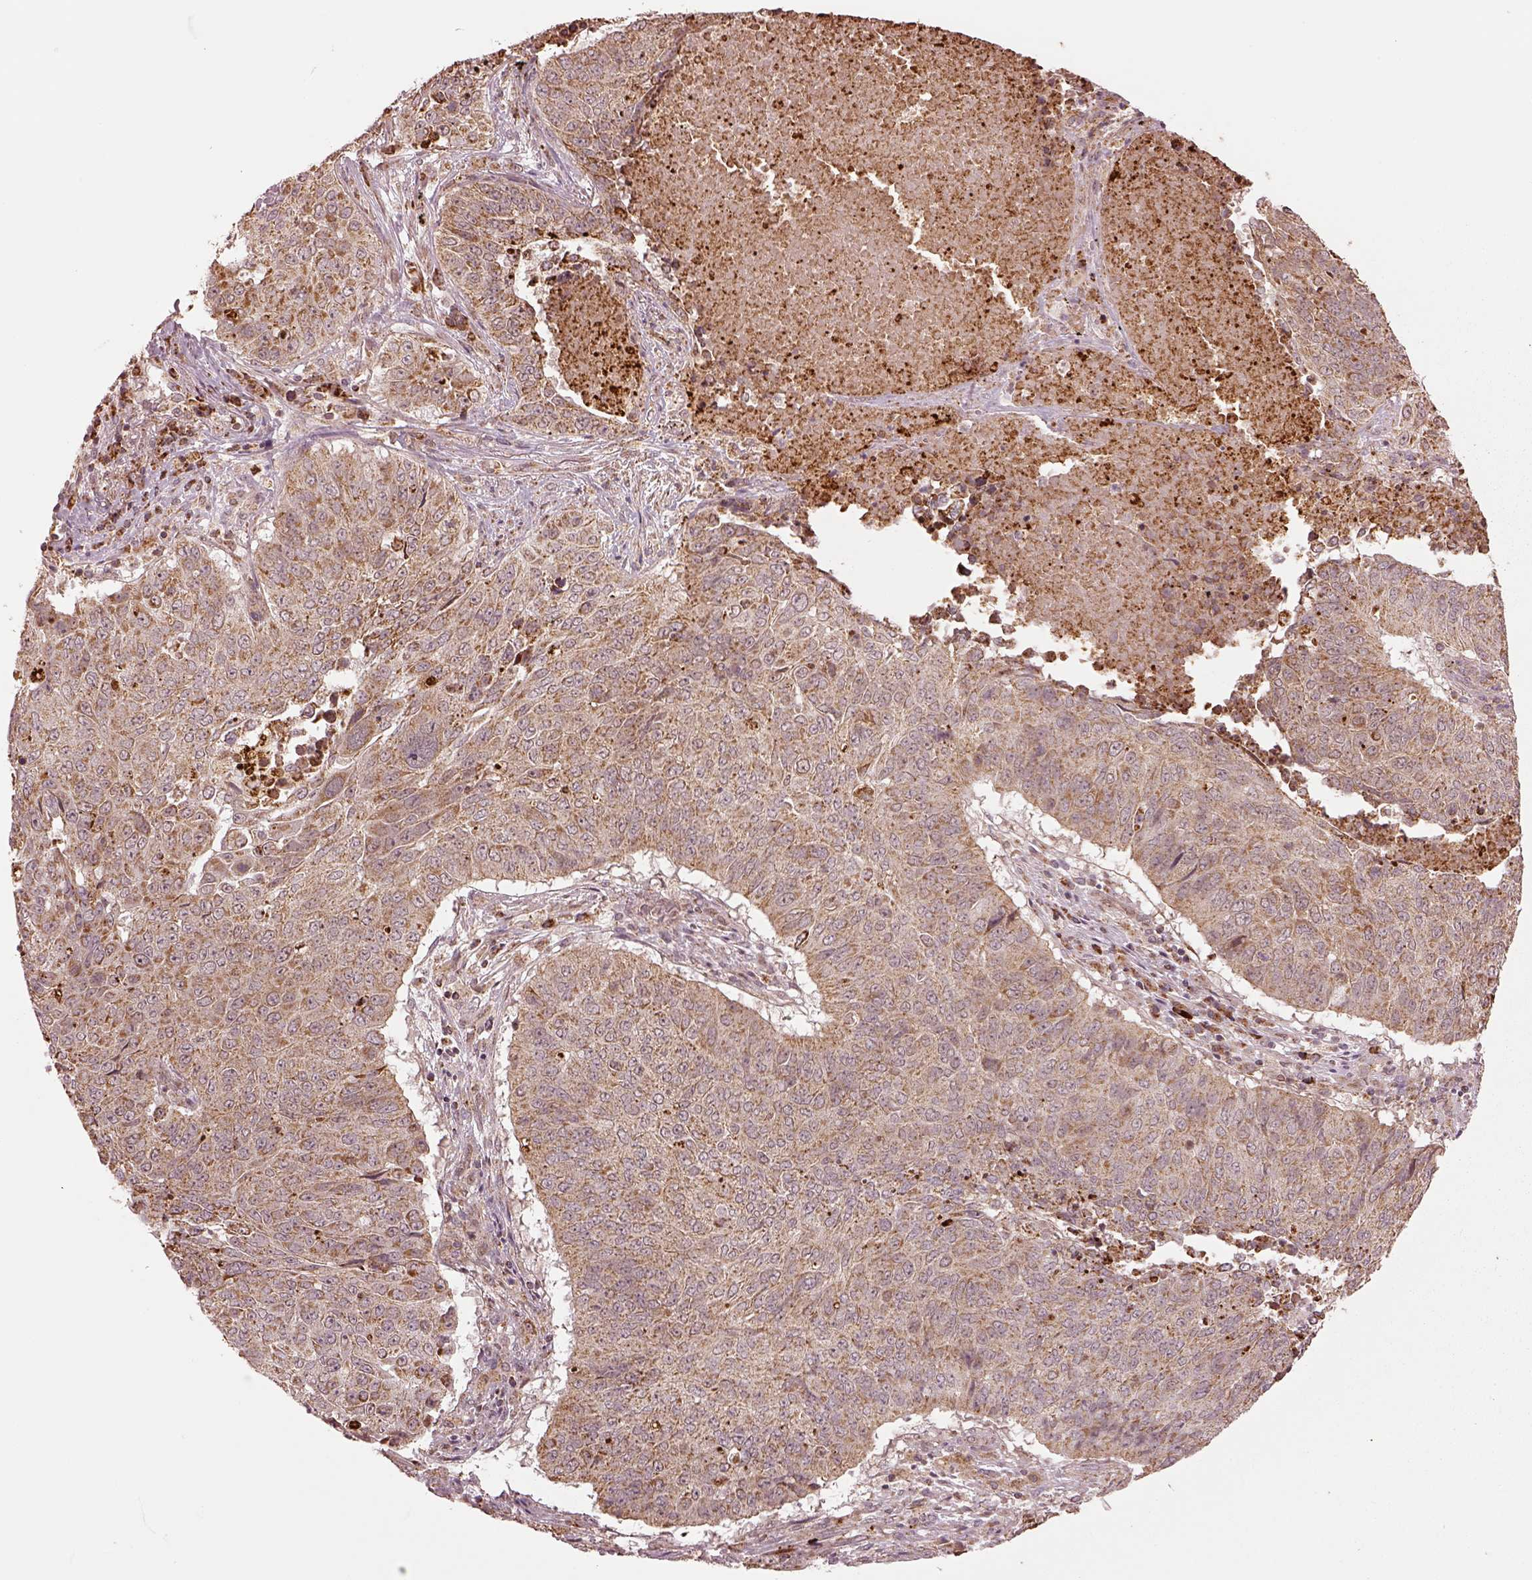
{"staining": {"intensity": "moderate", "quantity": "25%-75%", "location": "cytoplasmic/membranous"}, "tissue": "lung cancer", "cell_type": "Tumor cells", "image_type": "cancer", "snomed": [{"axis": "morphology", "description": "Normal tissue, NOS"}, {"axis": "morphology", "description": "Squamous cell carcinoma, NOS"}, {"axis": "topography", "description": "Bronchus"}, {"axis": "topography", "description": "Lung"}], "caption": "This is an image of IHC staining of lung cancer, which shows moderate expression in the cytoplasmic/membranous of tumor cells.", "gene": "SEL1L3", "patient": {"sex": "male", "age": 64}}